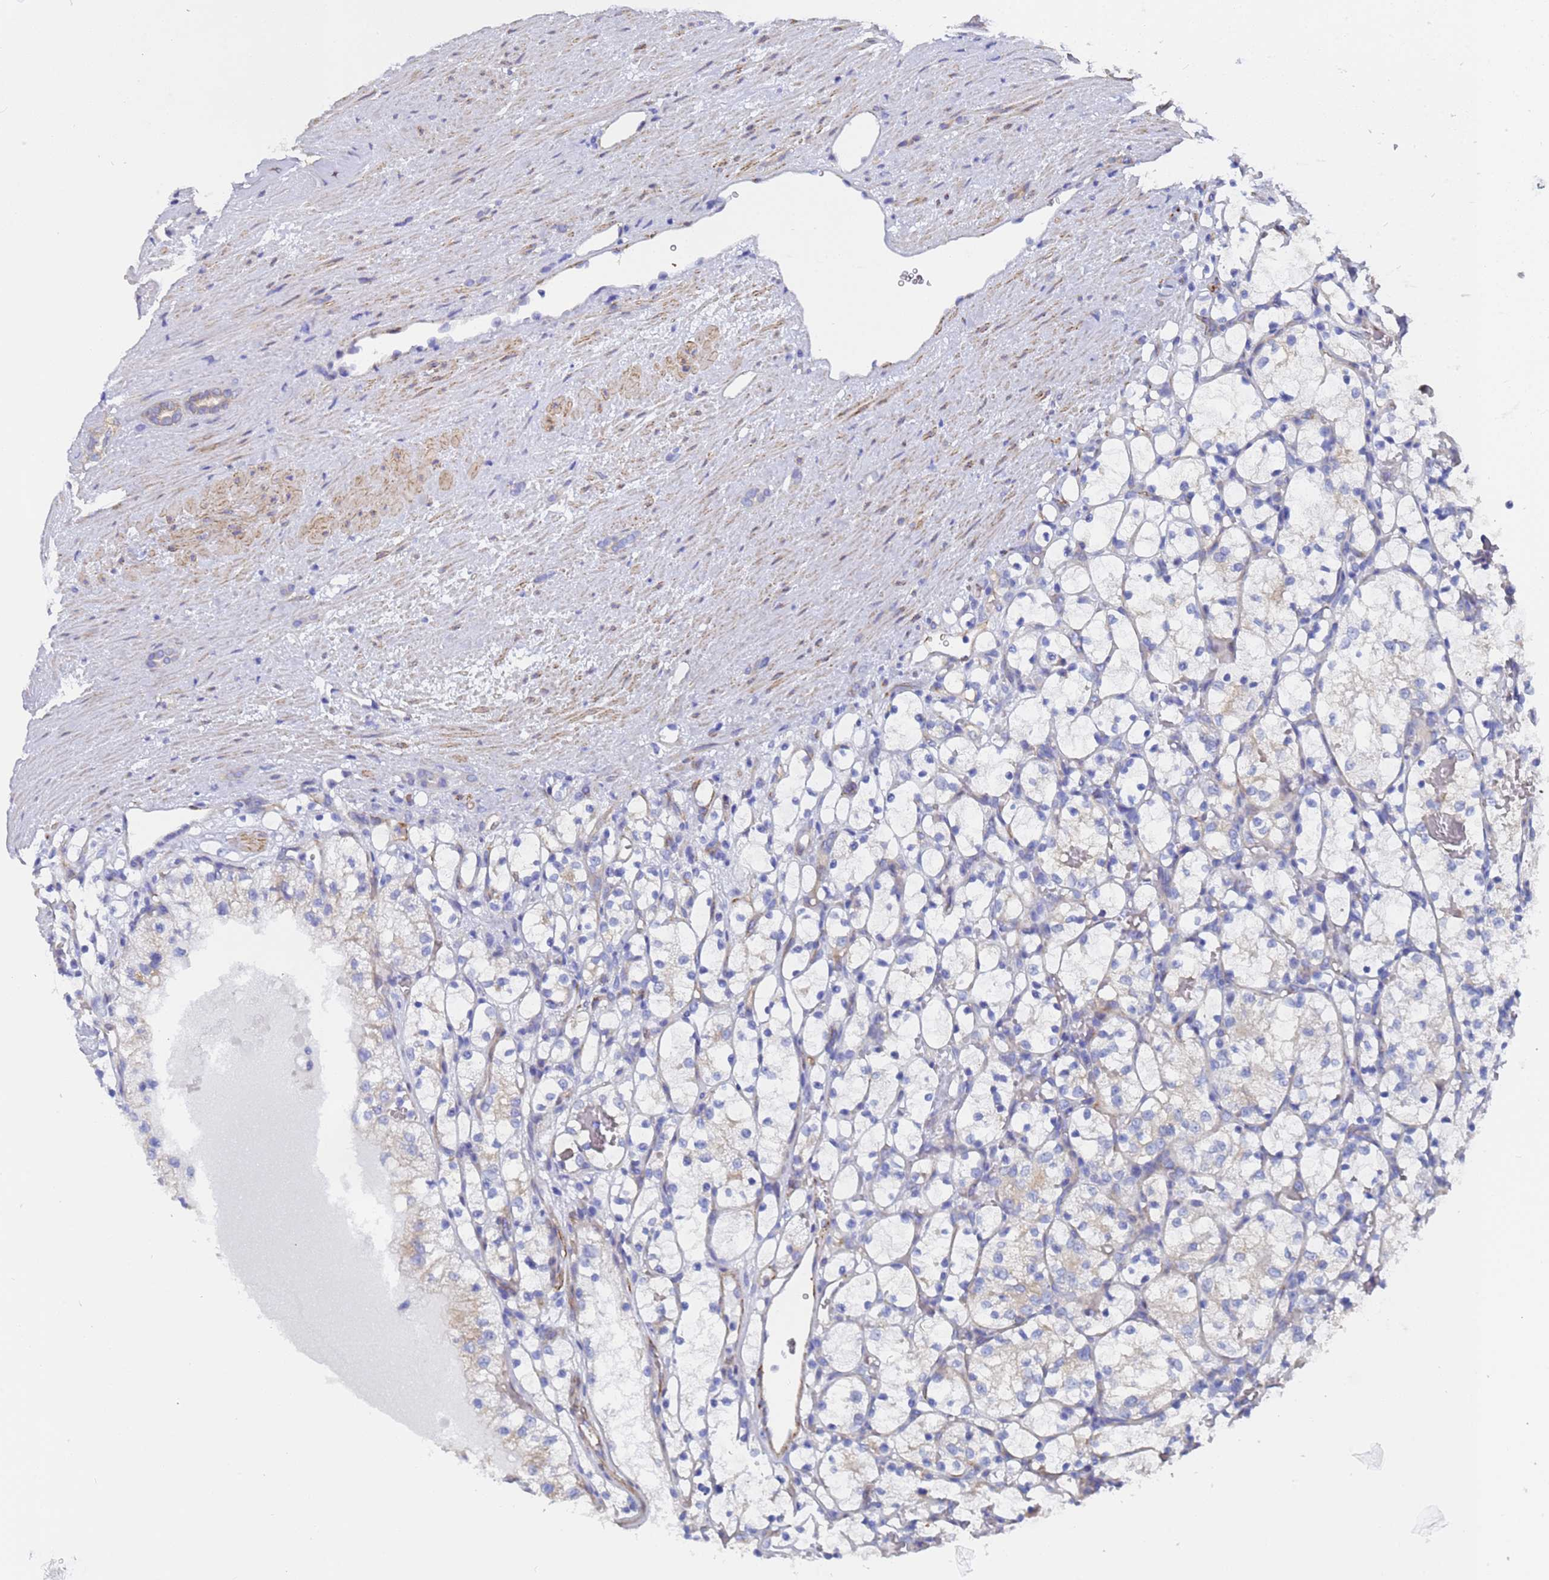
{"staining": {"intensity": "negative", "quantity": "none", "location": "none"}, "tissue": "renal cancer", "cell_type": "Tumor cells", "image_type": "cancer", "snomed": [{"axis": "morphology", "description": "Adenocarcinoma, NOS"}, {"axis": "topography", "description": "Kidney"}], "caption": "A micrograph of renal cancer stained for a protein shows no brown staining in tumor cells.", "gene": "TUBB1", "patient": {"sex": "female", "age": 69}}